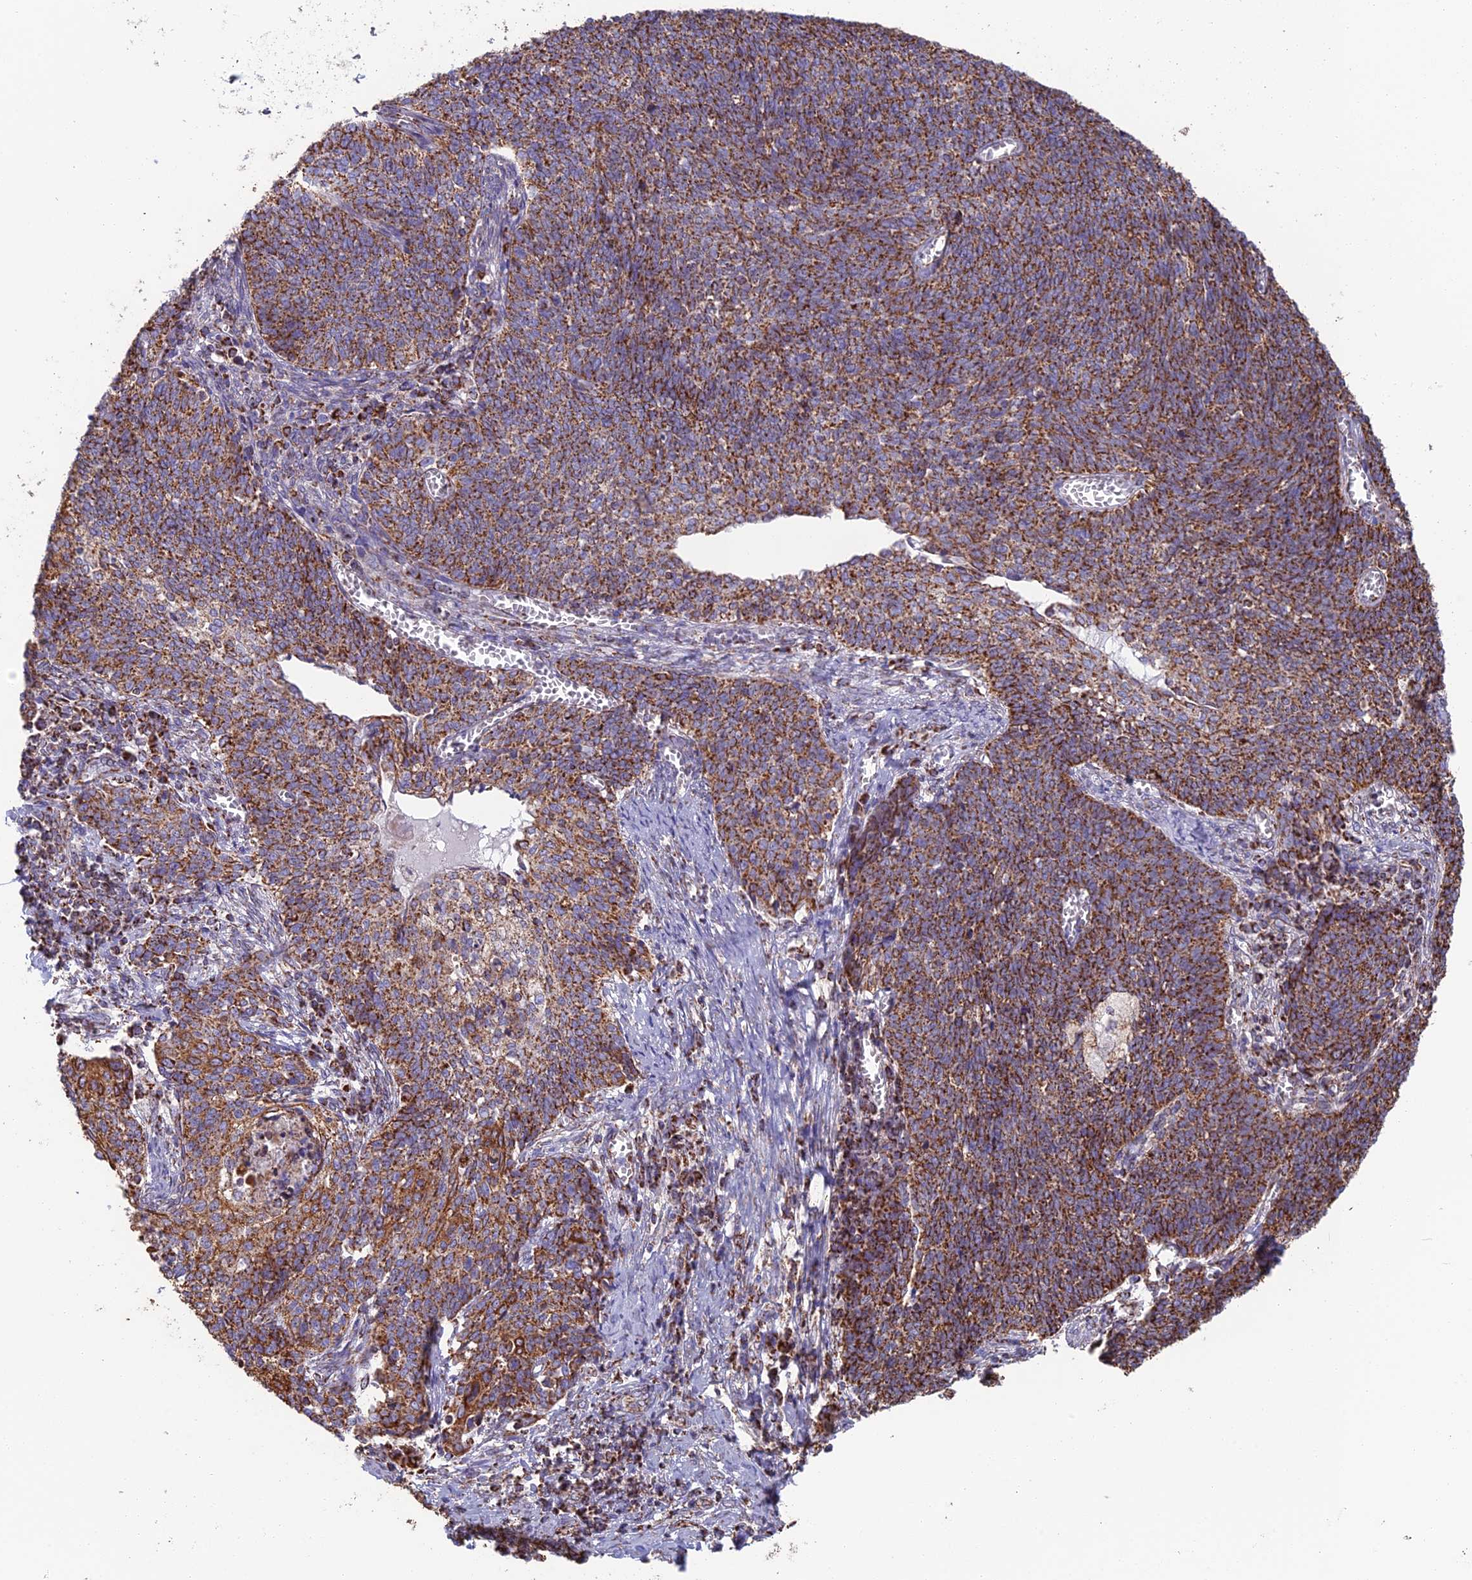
{"staining": {"intensity": "moderate", "quantity": ">75%", "location": "cytoplasmic/membranous"}, "tissue": "cervical cancer", "cell_type": "Tumor cells", "image_type": "cancer", "snomed": [{"axis": "morphology", "description": "Squamous cell carcinoma, NOS"}, {"axis": "topography", "description": "Cervix"}], "caption": "Cervical cancer stained with DAB (3,3'-diaminobenzidine) immunohistochemistry (IHC) demonstrates medium levels of moderate cytoplasmic/membranous staining in about >75% of tumor cells. Nuclei are stained in blue.", "gene": "CS", "patient": {"sex": "female", "age": 39}}